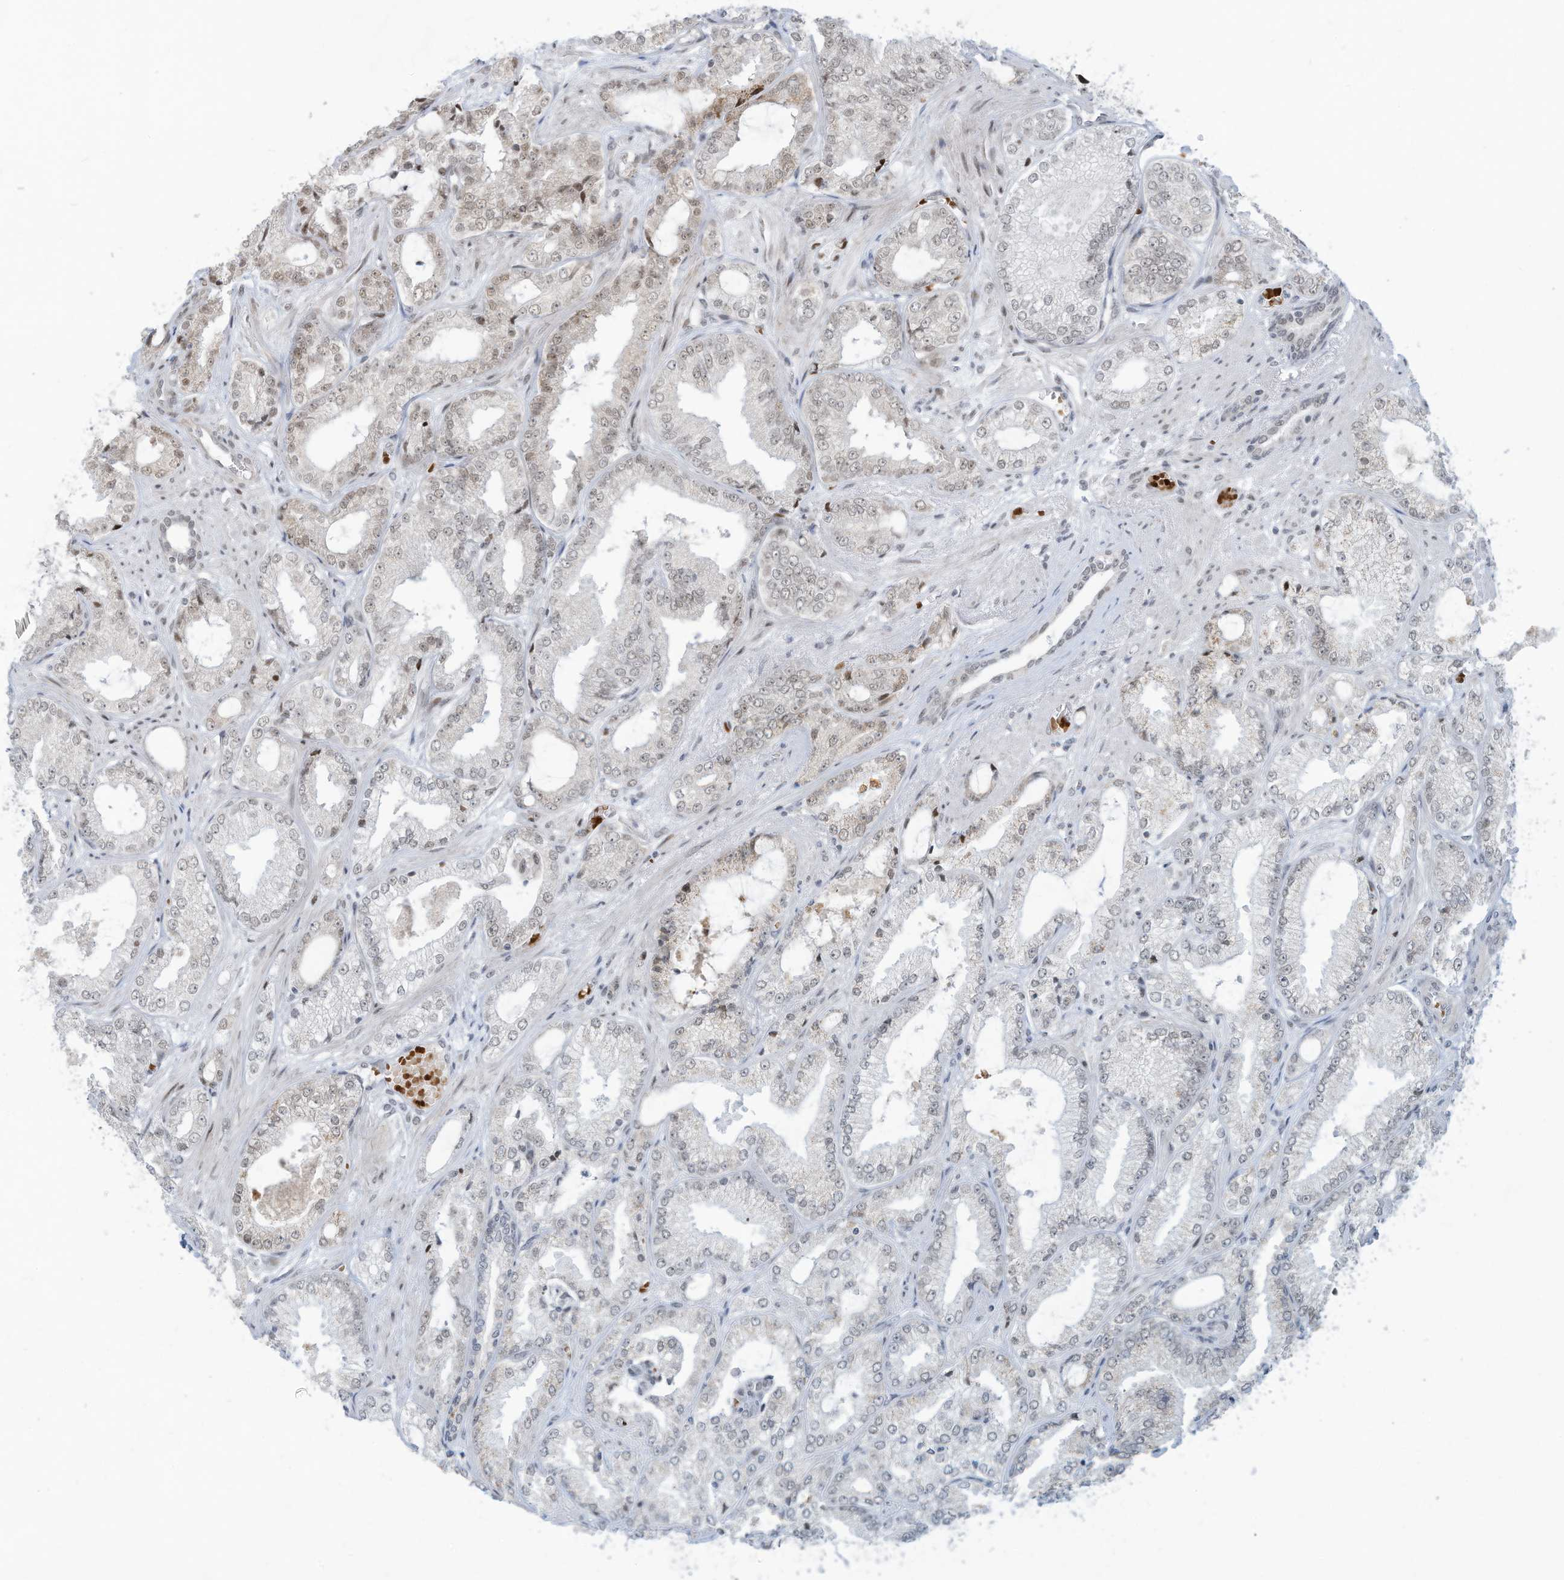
{"staining": {"intensity": "moderate", "quantity": "<25%", "location": "nuclear"}, "tissue": "prostate cancer", "cell_type": "Tumor cells", "image_type": "cancer", "snomed": [{"axis": "morphology", "description": "Adenocarcinoma, High grade"}, {"axis": "topography", "description": "Prostate"}], "caption": "DAB (3,3'-diaminobenzidine) immunohistochemical staining of human adenocarcinoma (high-grade) (prostate) exhibits moderate nuclear protein expression in approximately <25% of tumor cells.", "gene": "ECT2L", "patient": {"sex": "male", "age": 71}}